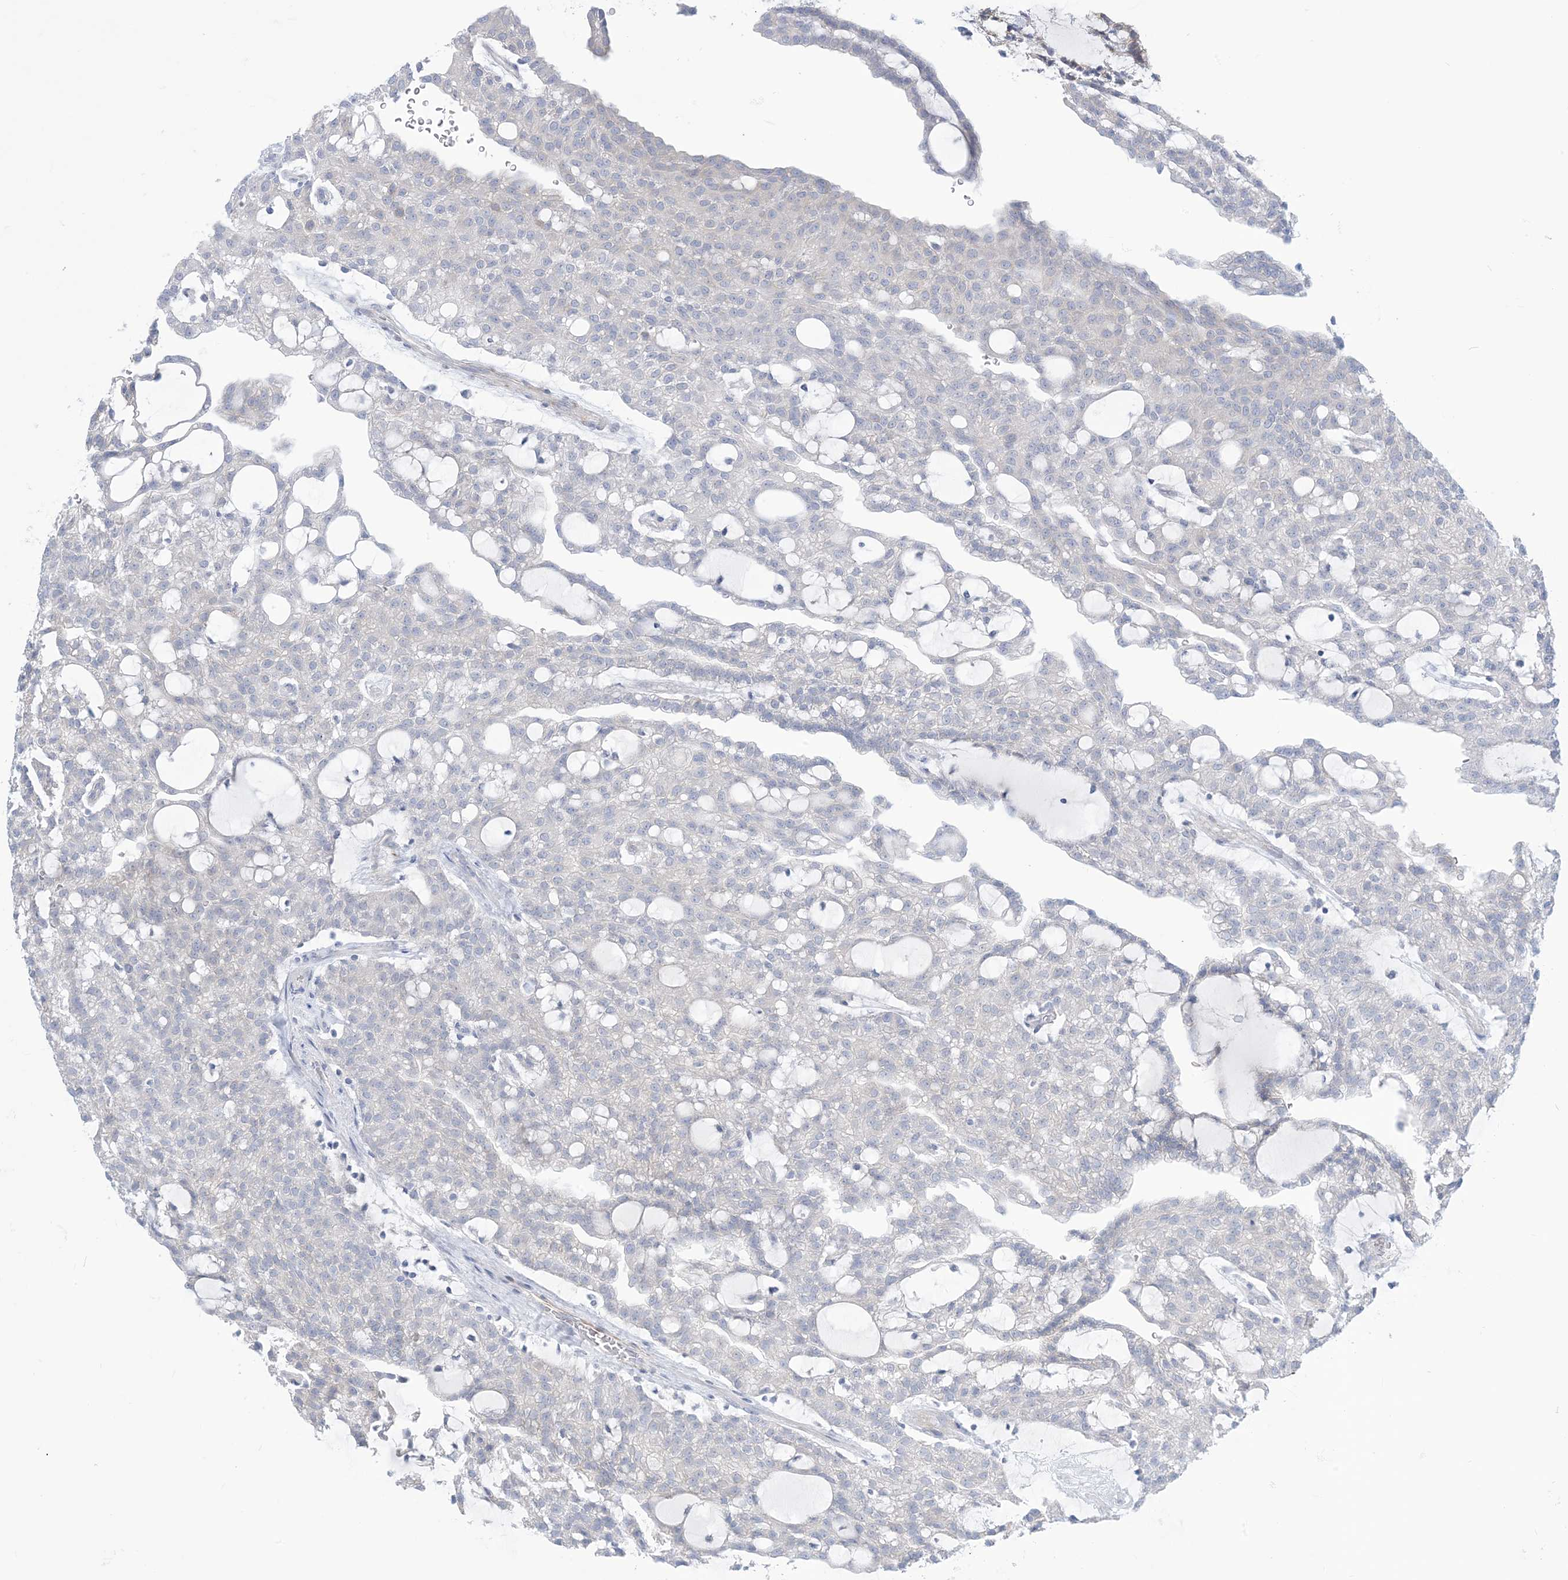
{"staining": {"intensity": "negative", "quantity": "none", "location": "none"}, "tissue": "renal cancer", "cell_type": "Tumor cells", "image_type": "cancer", "snomed": [{"axis": "morphology", "description": "Adenocarcinoma, NOS"}, {"axis": "topography", "description": "Kidney"}], "caption": "Protein analysis of renal cancer reveals no significant staining in tumor cells. Brightfield microscopy of immunohistochemistry (IHC) stained with DAB (brown) and hematoxylin (blue), captured at high magnification.", "gene": "MARS2", "patient": {"sex": "male", "age": 63}}